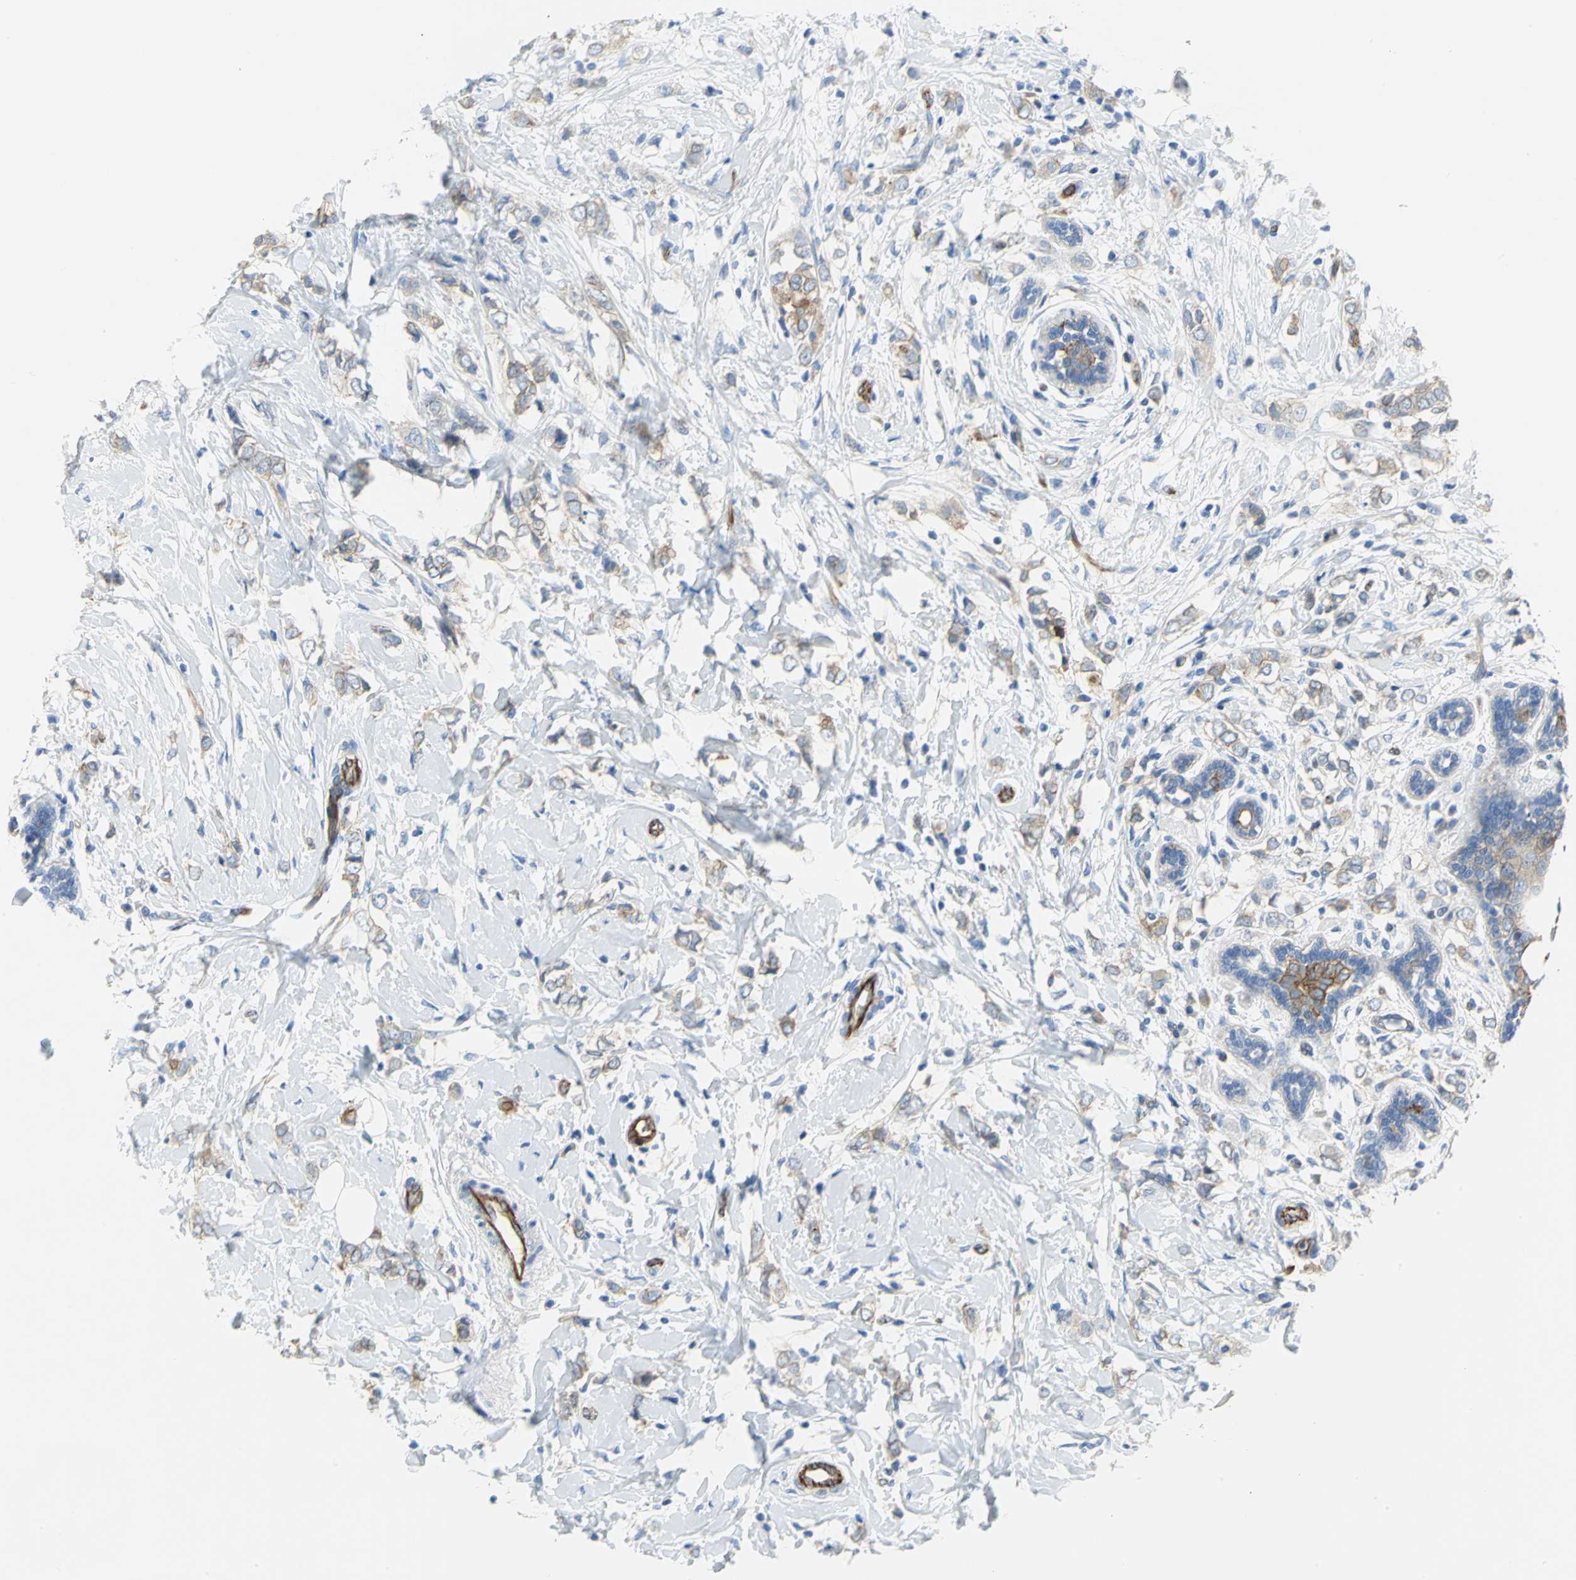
{"staining": {"intensity": "moderate", "quantity": ">75%", "location": "cytoplasmic/membranous"}, "tissue": "breast cancer", "cell_type": "Tumor cells", "image_type": "cancer", "snomed": [{"axis": "morphology", "description": "Normal tissue, NOS"}, {"axis": "morphology", "description": "Lobular carcinoma"}, {"axis": "topography", "description": "Breast"}], "caption": "An image of breast lobular carcinoma stained for a protein exhibits moderate cytoplasmic/membranous brown staining in tumor cells.", "gene": "FLNB", "patient": {"sex": "female", "age": 47}}